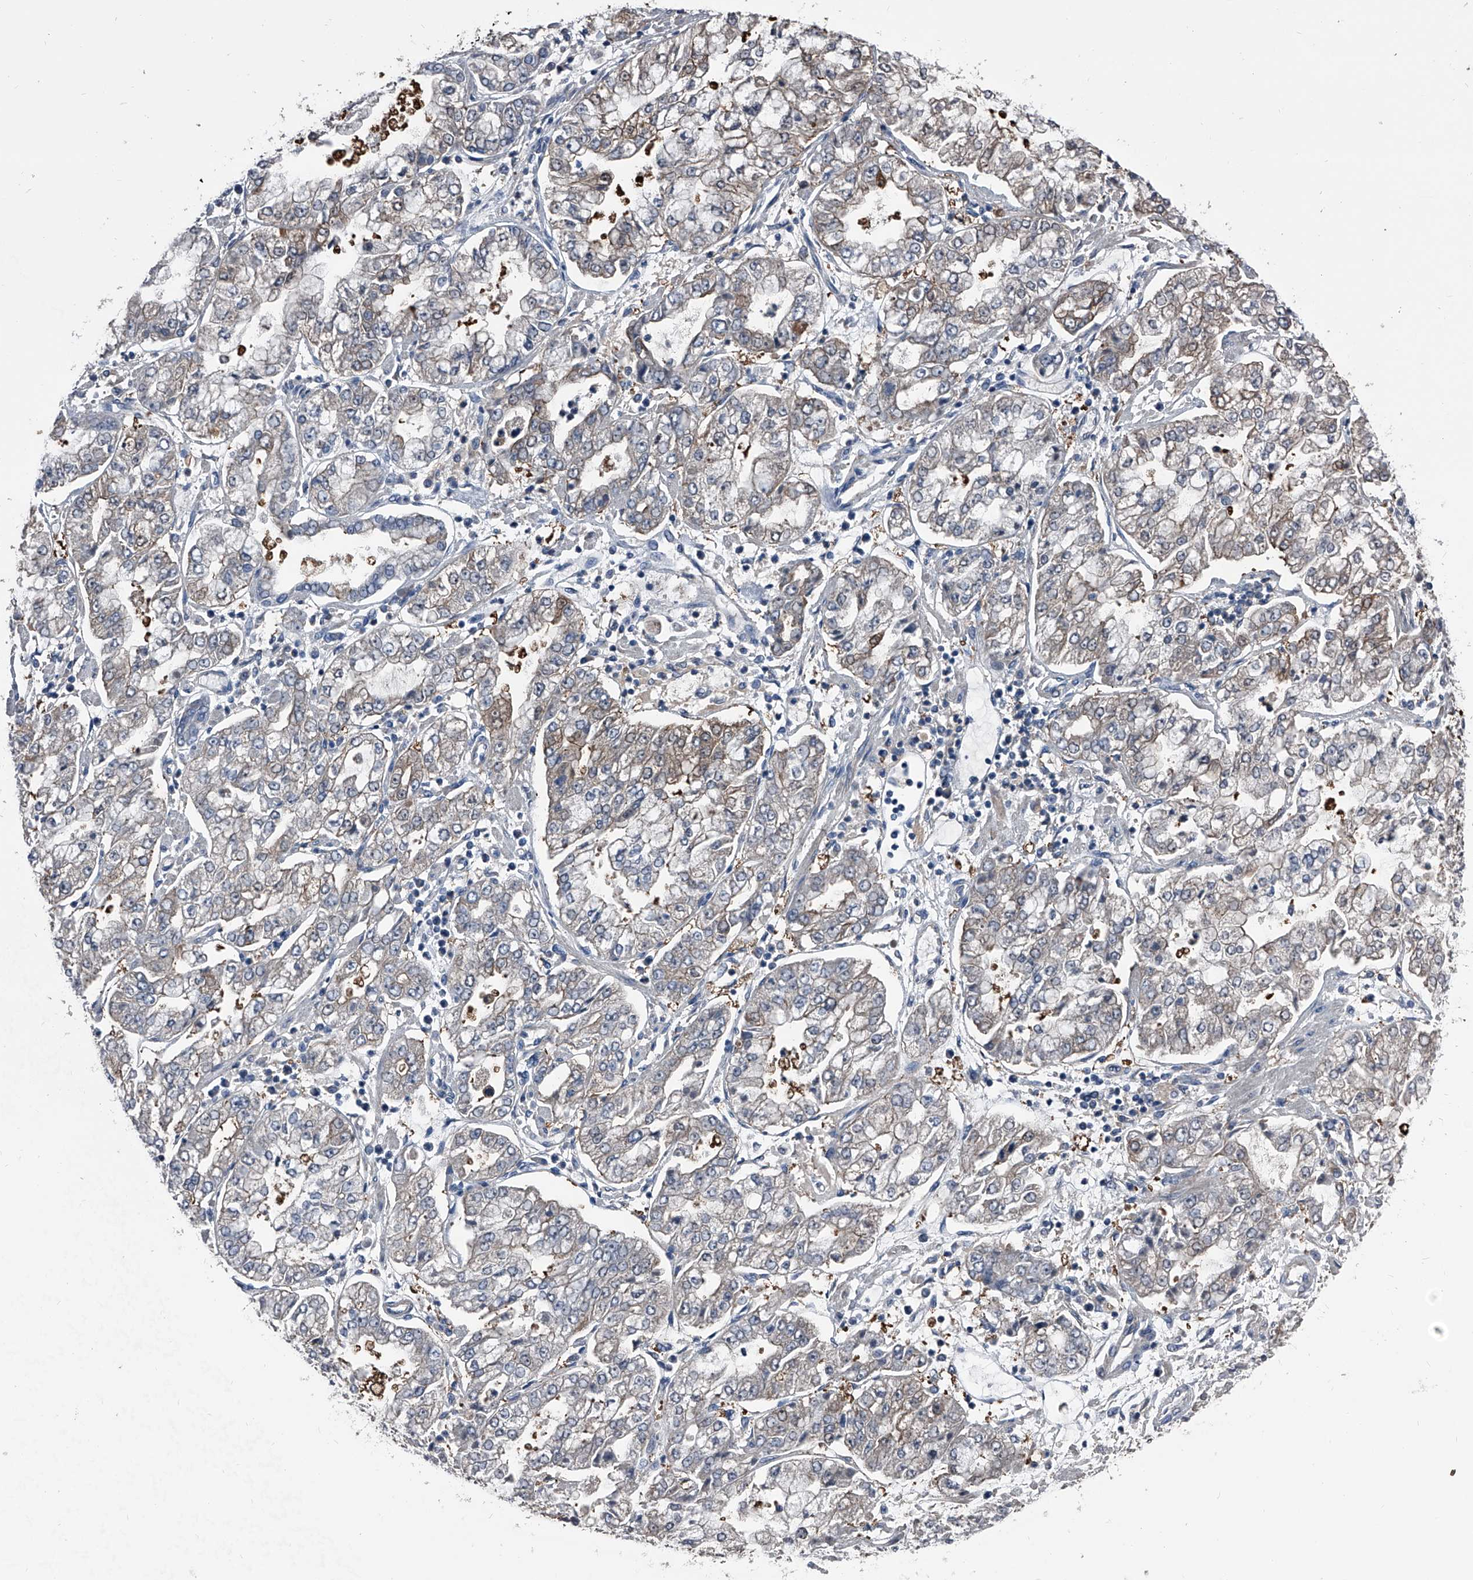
{"staining": {"intensity": "weak", "quantity": "<25%", "location": "cytoplasmic/membranous"}, "tissue": "stomach cancer", "cell_type": "Tumor cells", "image_type": "cancer", "snomed": [{"axis": "morphology", "description": "Adenocarcinoma, NOS"}, {"axis": "topography", "description": "Stomach"}], "caption": "This is a photomicrograph of IHC staining of stomach cancer (adenocarcinoma), which shows no expression in tumor cells.", "gene": "KIF13A", "patient": {"sex": "male", "age": 76}}